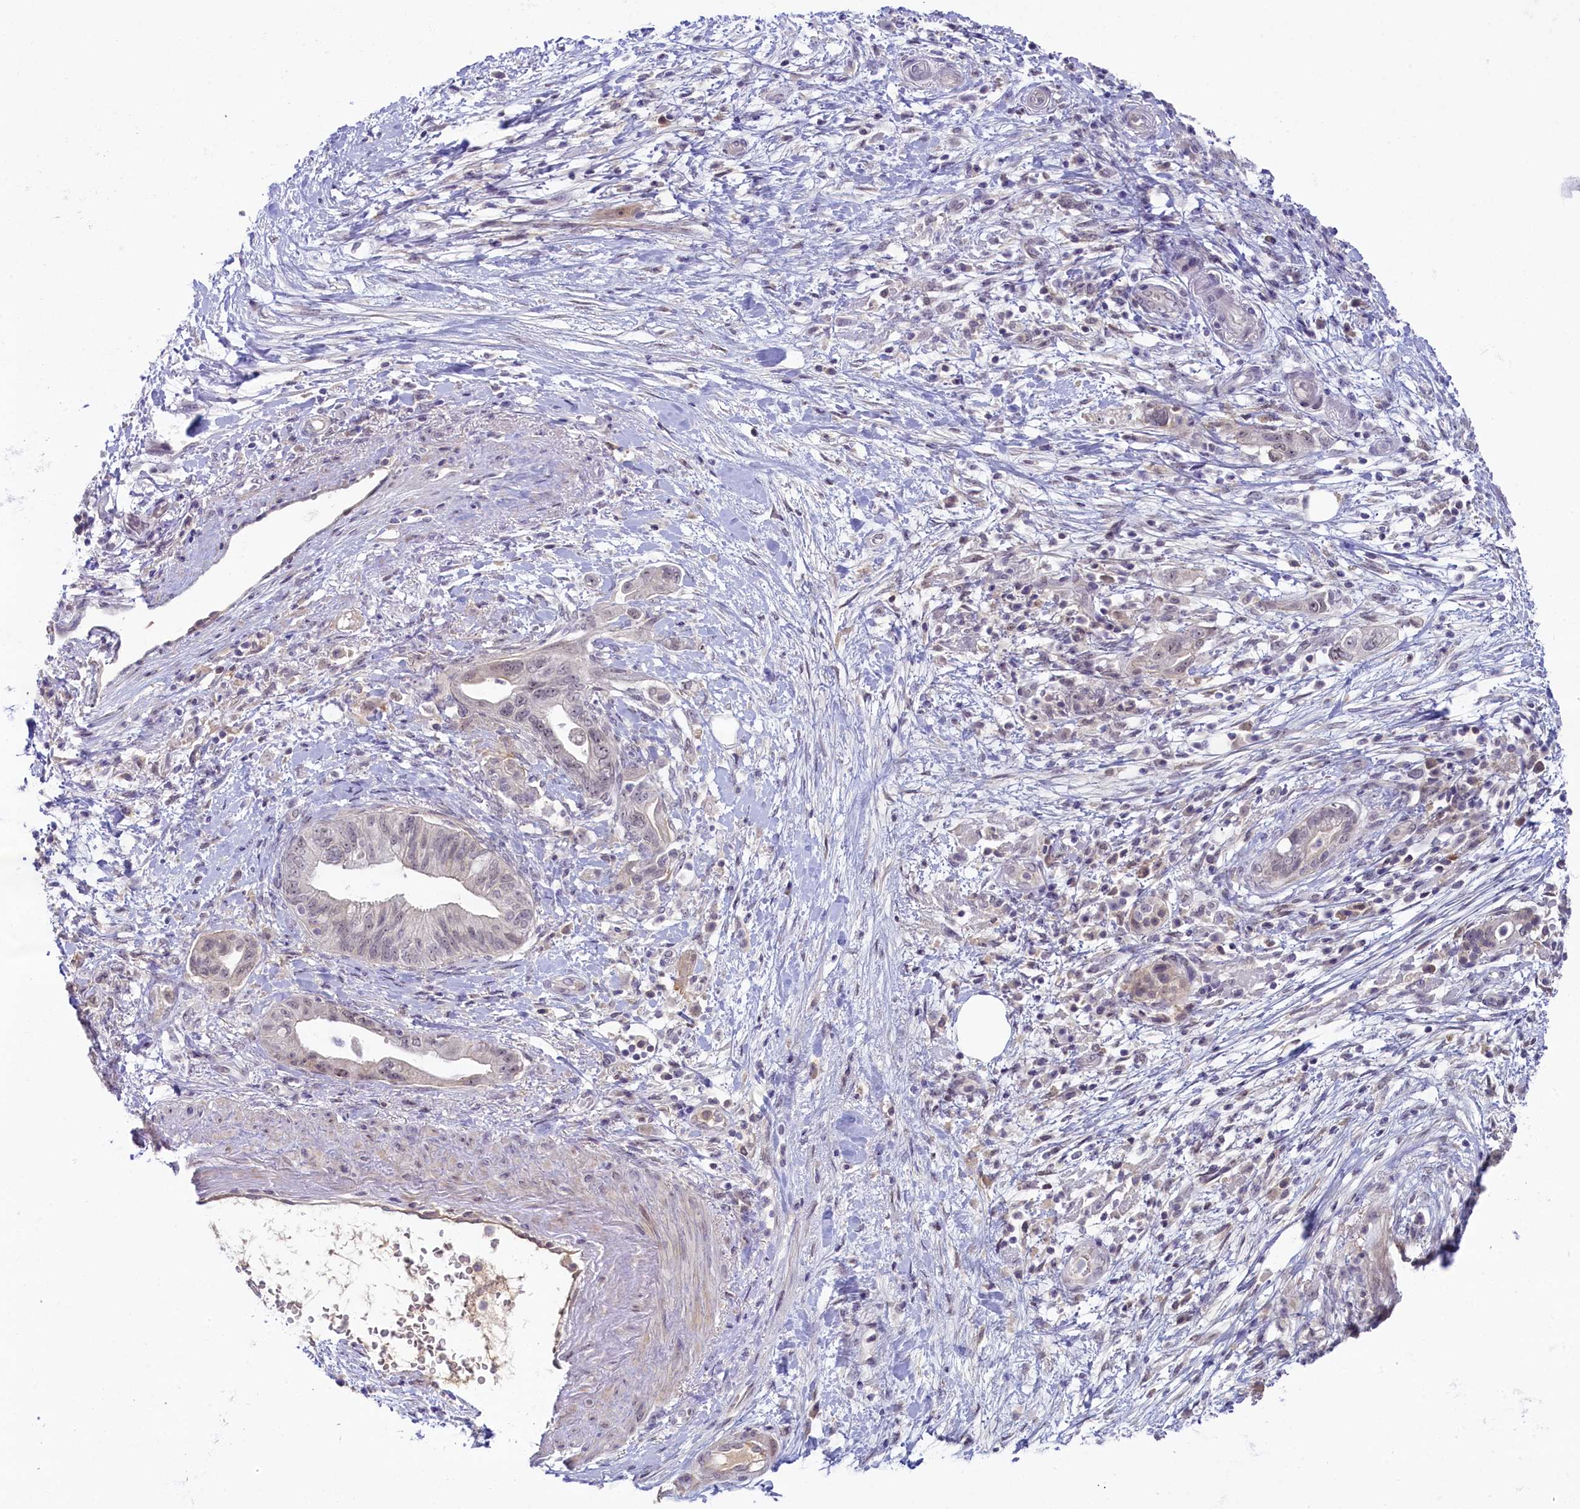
{"staining": {"intensity": "weak", "quantity": "25%-75%", "location": "nuclear"}, "tissue": "pancreatic cancer", "cell_type": "Tumor cells", "image_type": "cancer", "snomed": [{"axis": "morphology", "description": "Adenocarcinoma, NOS"}, {"axis": "topography", "description": "Pancreas"}], "caption": "Immunohistochemistry photomicrograph of pancreatic cancer (adenocarcinoma) stained for a protein (brown), which reveals low levels of weak nuclear staining in about 25%-75% of tumor cells.", "gene": "CRAMP1", "patient": {"sex": "female", "age": 73}}